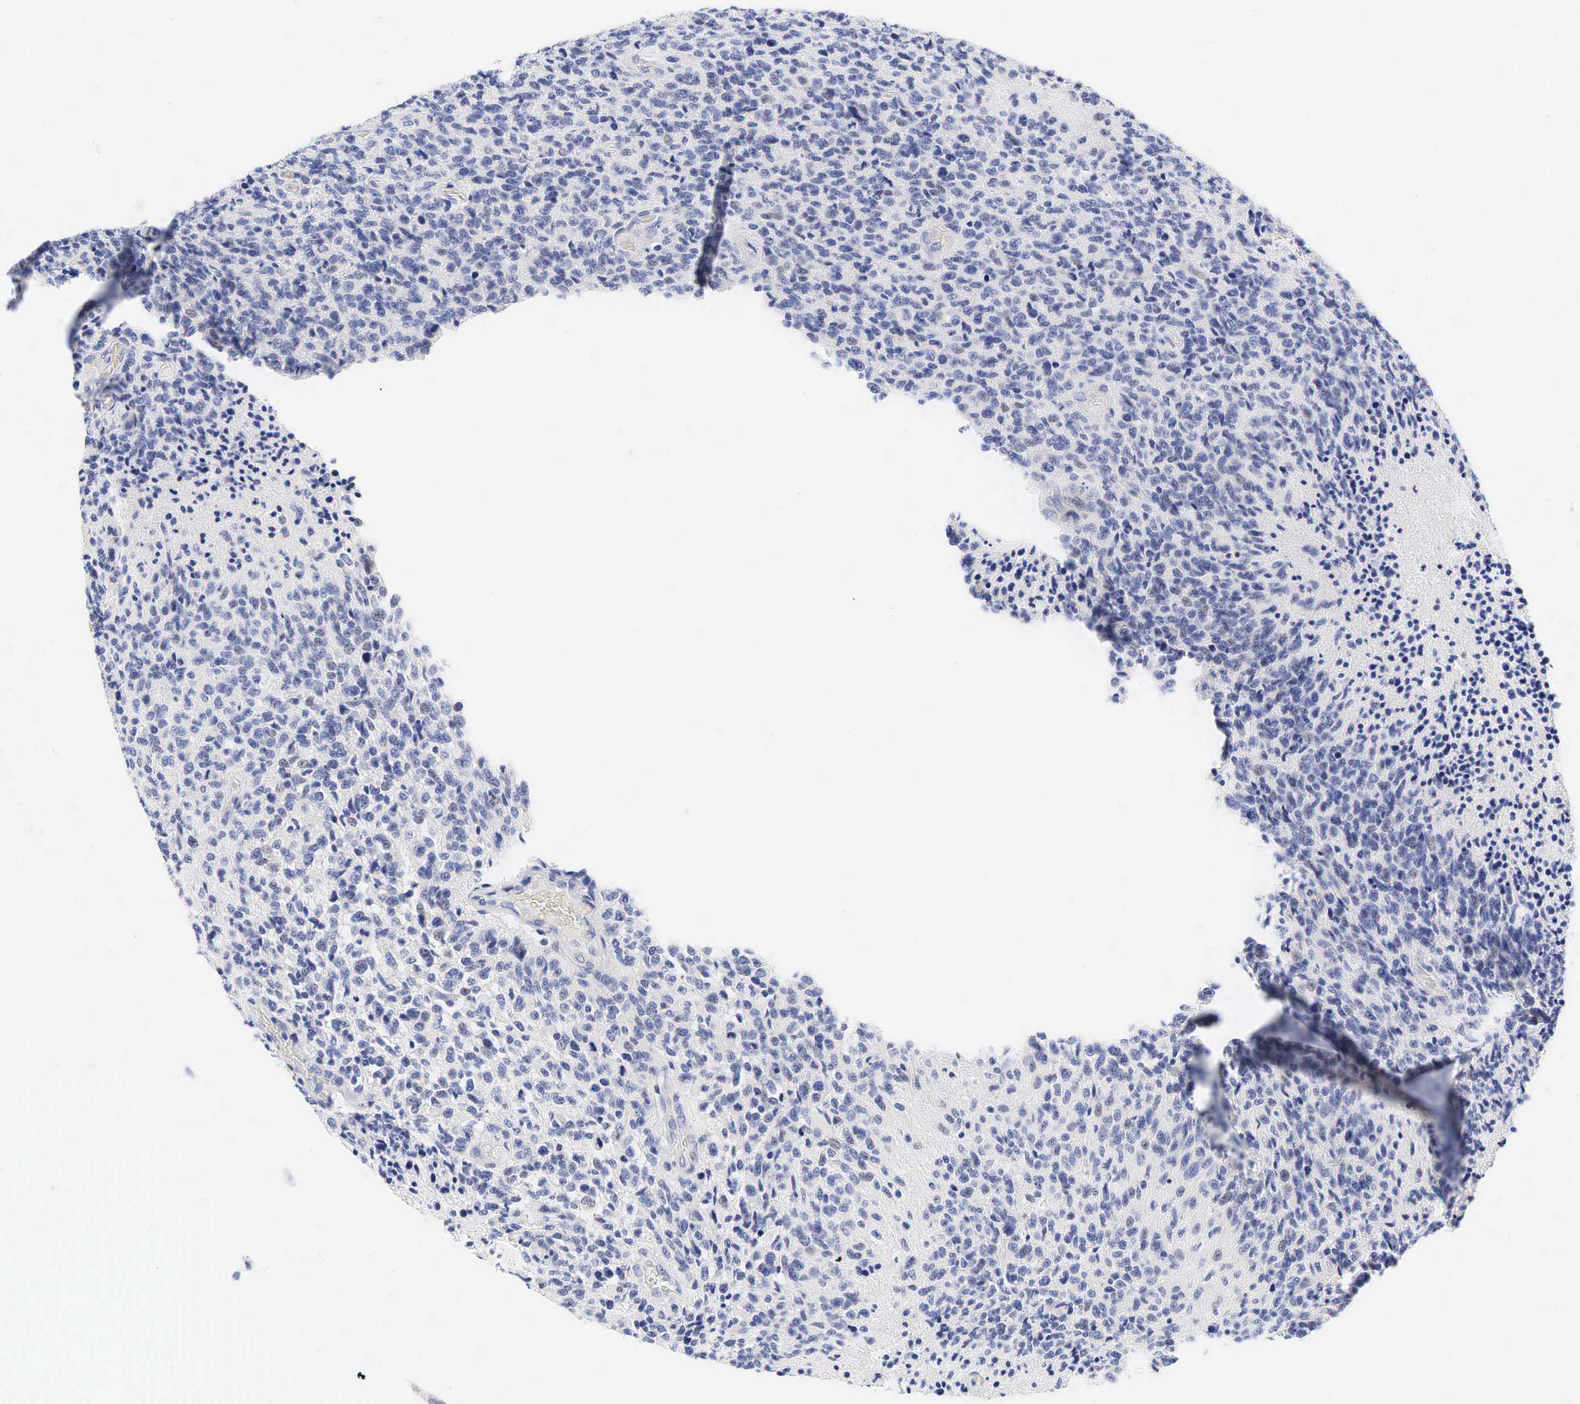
{"staining": {"intensity": "negative", "quantity": "none", "location": "none"}, "tissue": "glioma", "cell_type": "Tumor cells", "image_type": "cancer", "snomed": [{"axis": "morphology", "description": "Glioma, malignant, High grade"}, {"axis": "topography", "description": "Brain"}], "caption": "Tumor cells are negative for protein expression in human glioma. (Stains: DAB (3,3'-diaminobenzidine) IHC with hematoxylin counter stain, Microscopy: brightfield microscopy at high magnification).", "gene": "AR", "patient": {"sex": "male", "age": 36}}